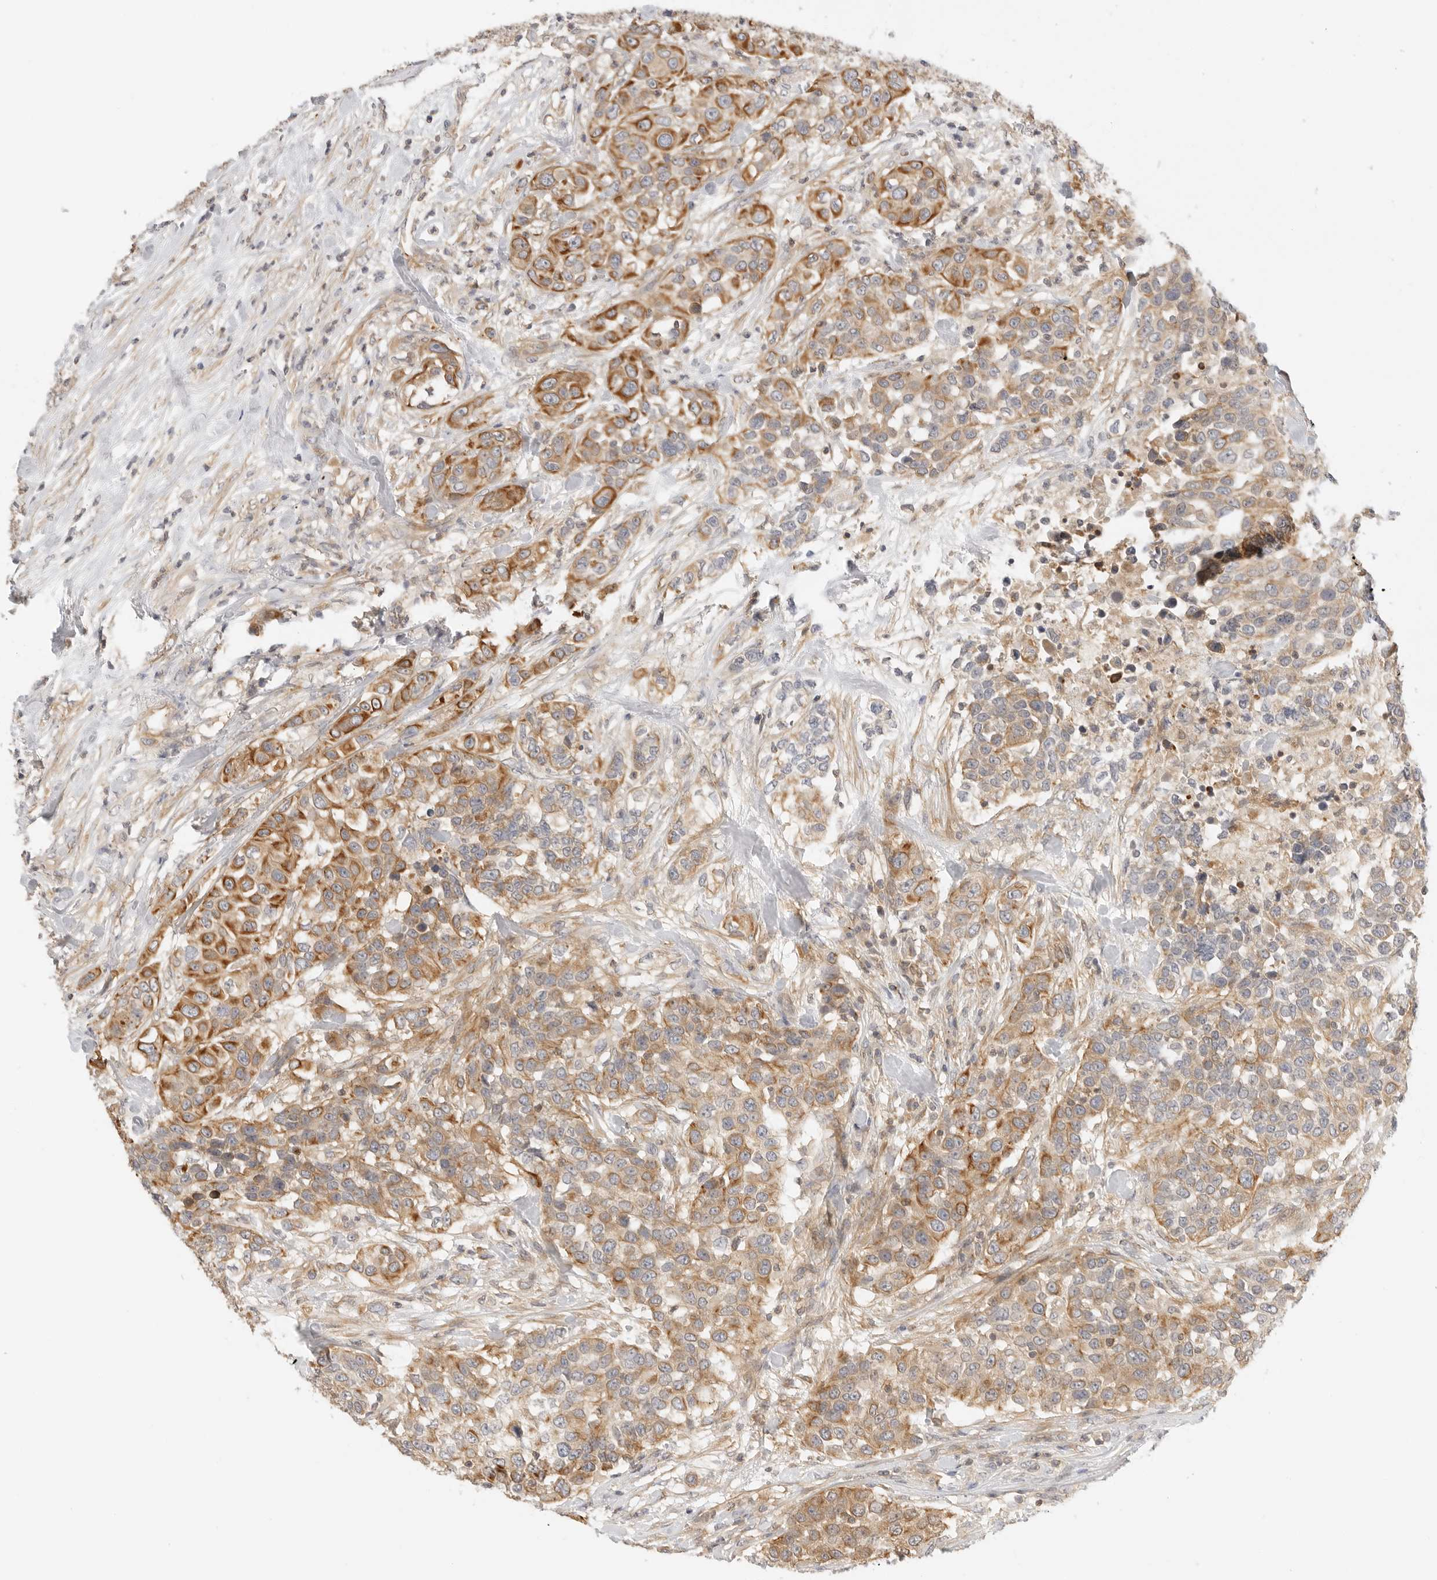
{"staining": {"intensity": "strong", "quantity": "25%-75%", "location": "cytoplasmic/membranous"}, "tissue": "urothelial cancer", "cell_type": "Tumor cells", "image_type": "cancer", "snomed": [{"axis": "morphology", "description": "Urothelial carcinoma, High grade"}, {"axis": "topography", "description": "Urinary bladder"}], "caption": "Strong cytoplasmic/membranous protein staining is present in about 25%-75% of tumor cells in high-grade urothelial carcinoma.", "gene": "OSCP1", "patient": {"sex": "female", "age": 80}}